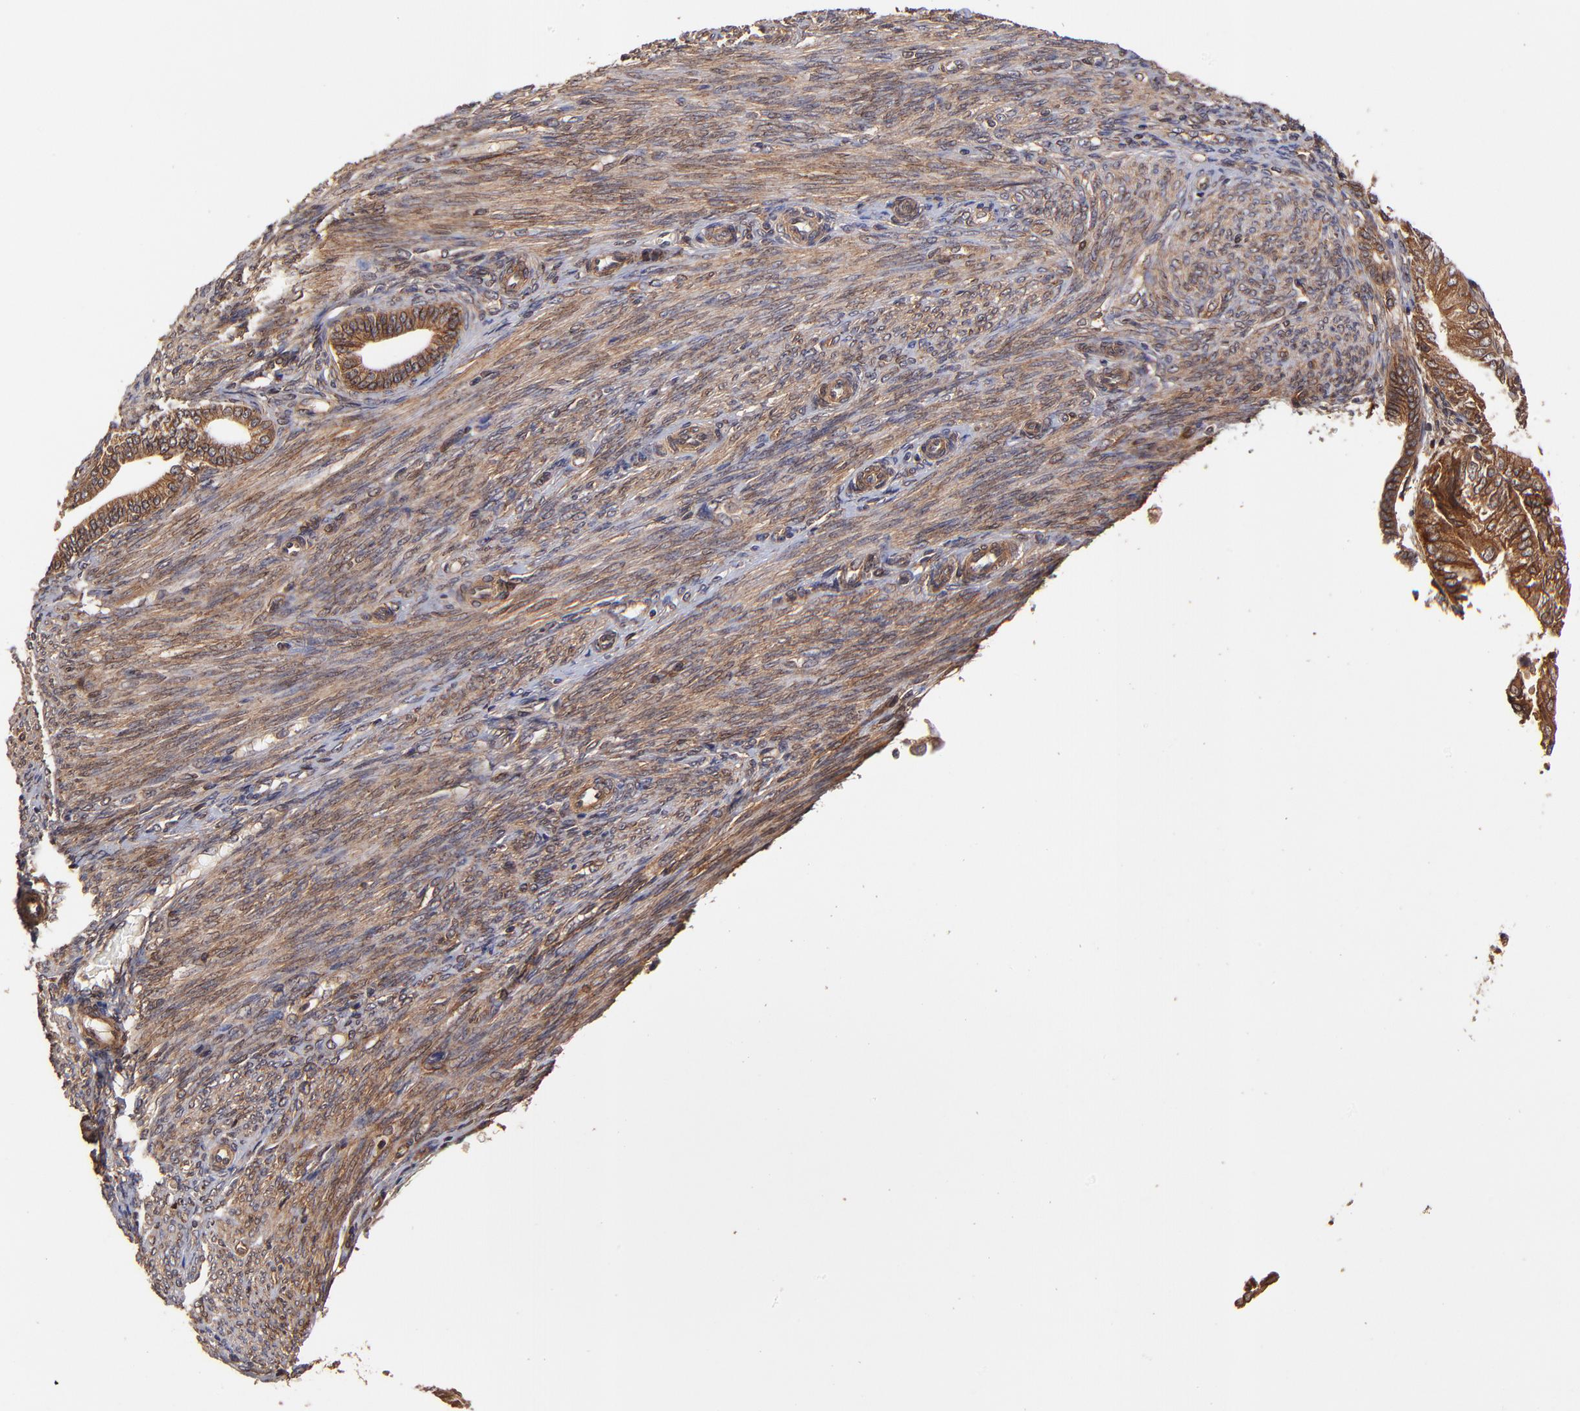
{"staining": {"intensity": "strong", "quantity": ">75%", "location": "cytoplasmic/membranous"}, "tissue": "endometrial cancer", "cell_type": "Tumor cells", "image_type": "cancer", "snomed": [{"axis": "morphology", "description": "Adenocarcinoma, NOS"}, {"axis": "topography", "description": "Endometrium"}], "caption": "A high amount of strong cytoplasmic/membranous expression is seen in approximately >75% of tumor cells in adenocarcinoma (endometrial) tissue.", "gene": "ITGB1", "patient": {"sex": "female", "age": 79}}